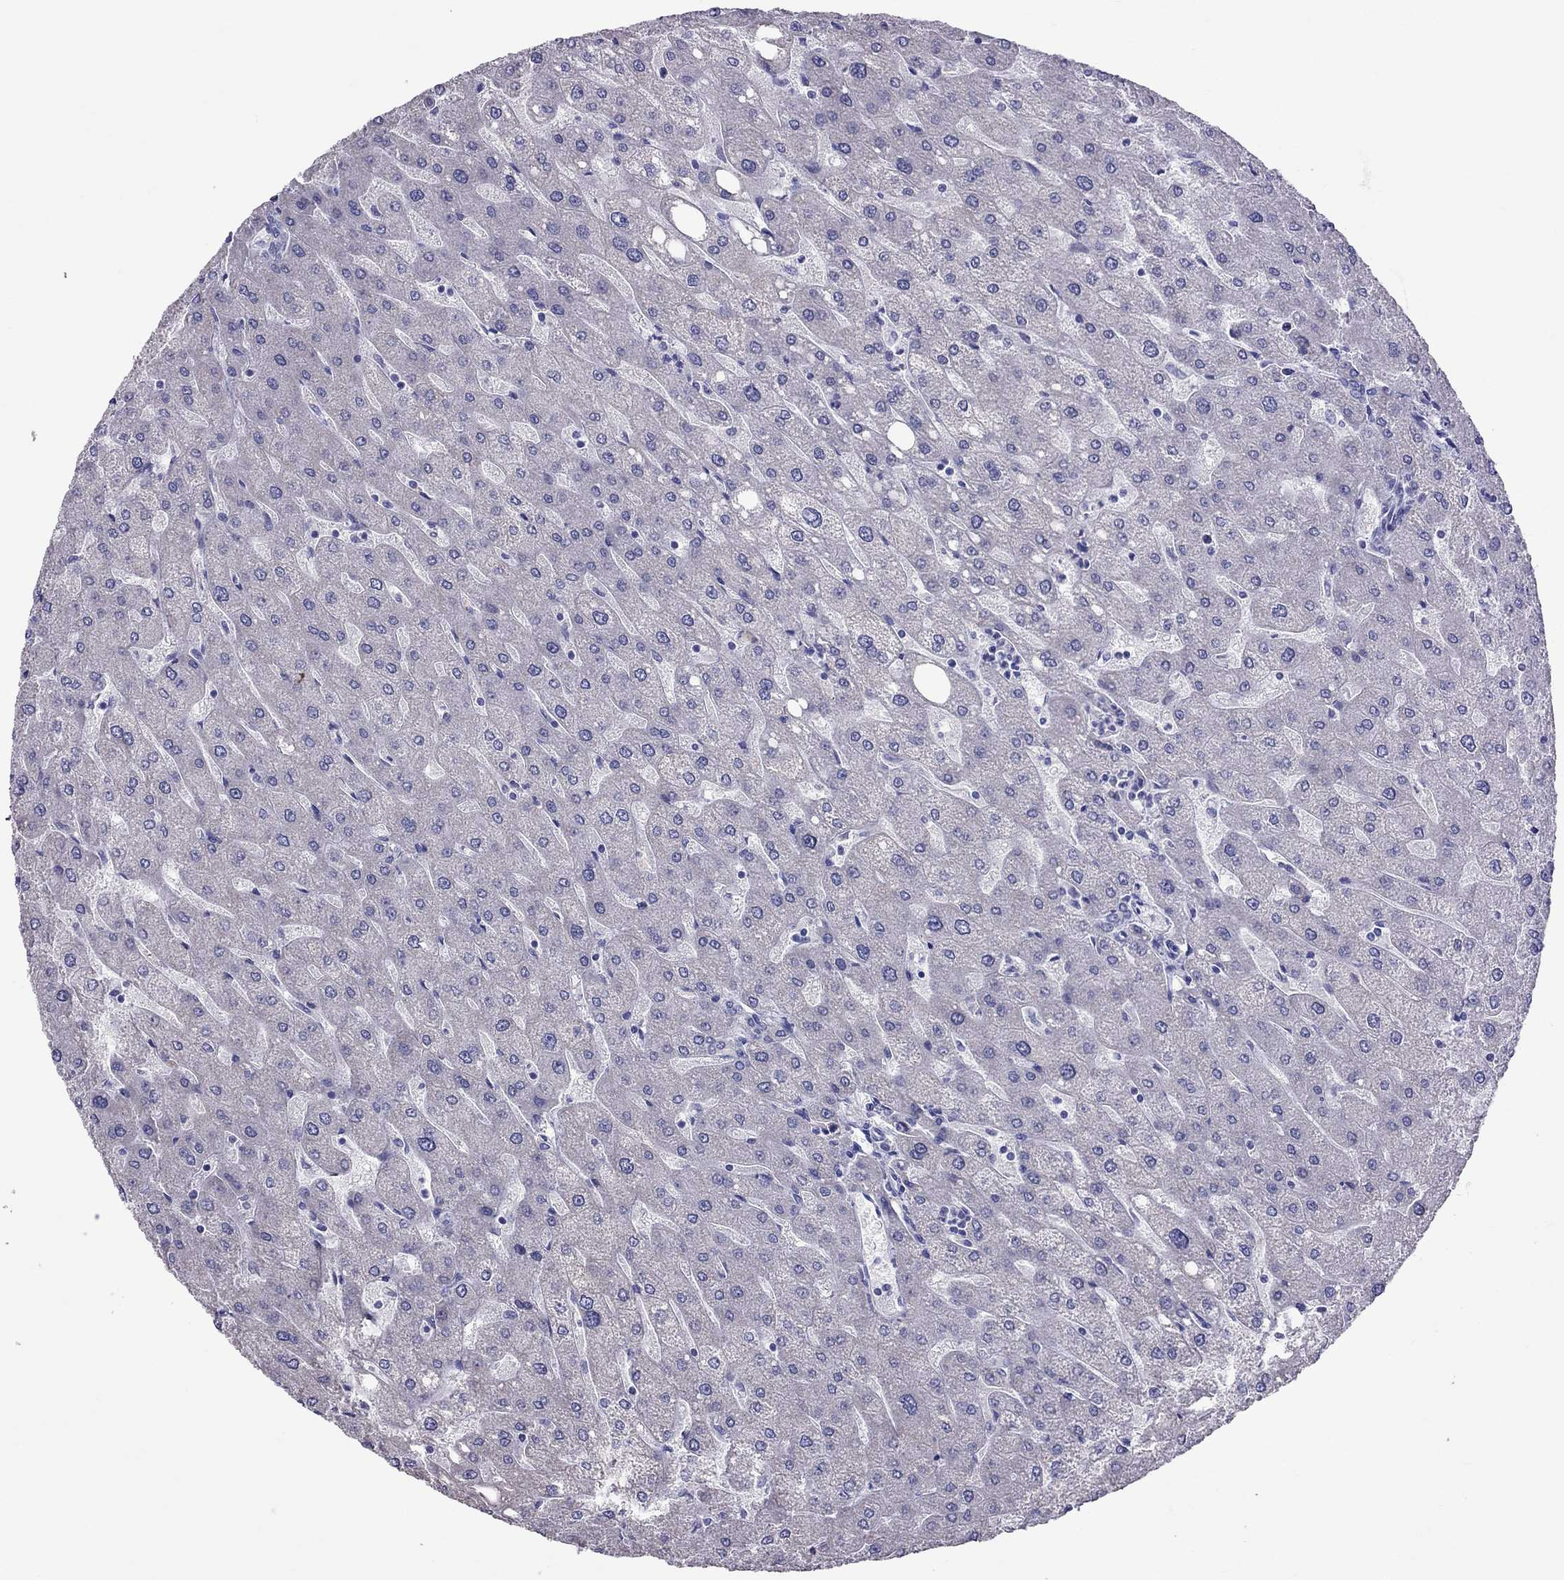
{"staining": {"intensity": "negative", "quantity": "none", "location": "none"}, "tissue": "liver", "cell_type": "Cholangiocytes", "image_type": "normal", "snomed": [{"axis": "morphology", "description": "Normal tissue, NOS"}, {"axis": "topography", "description": "Liver"}], "caption": "Protein analysis of normal liver shows no significant staining in cholangiocytes.", "gene": "TTLL13", "patient": {"sex": "male", "age": 67}}